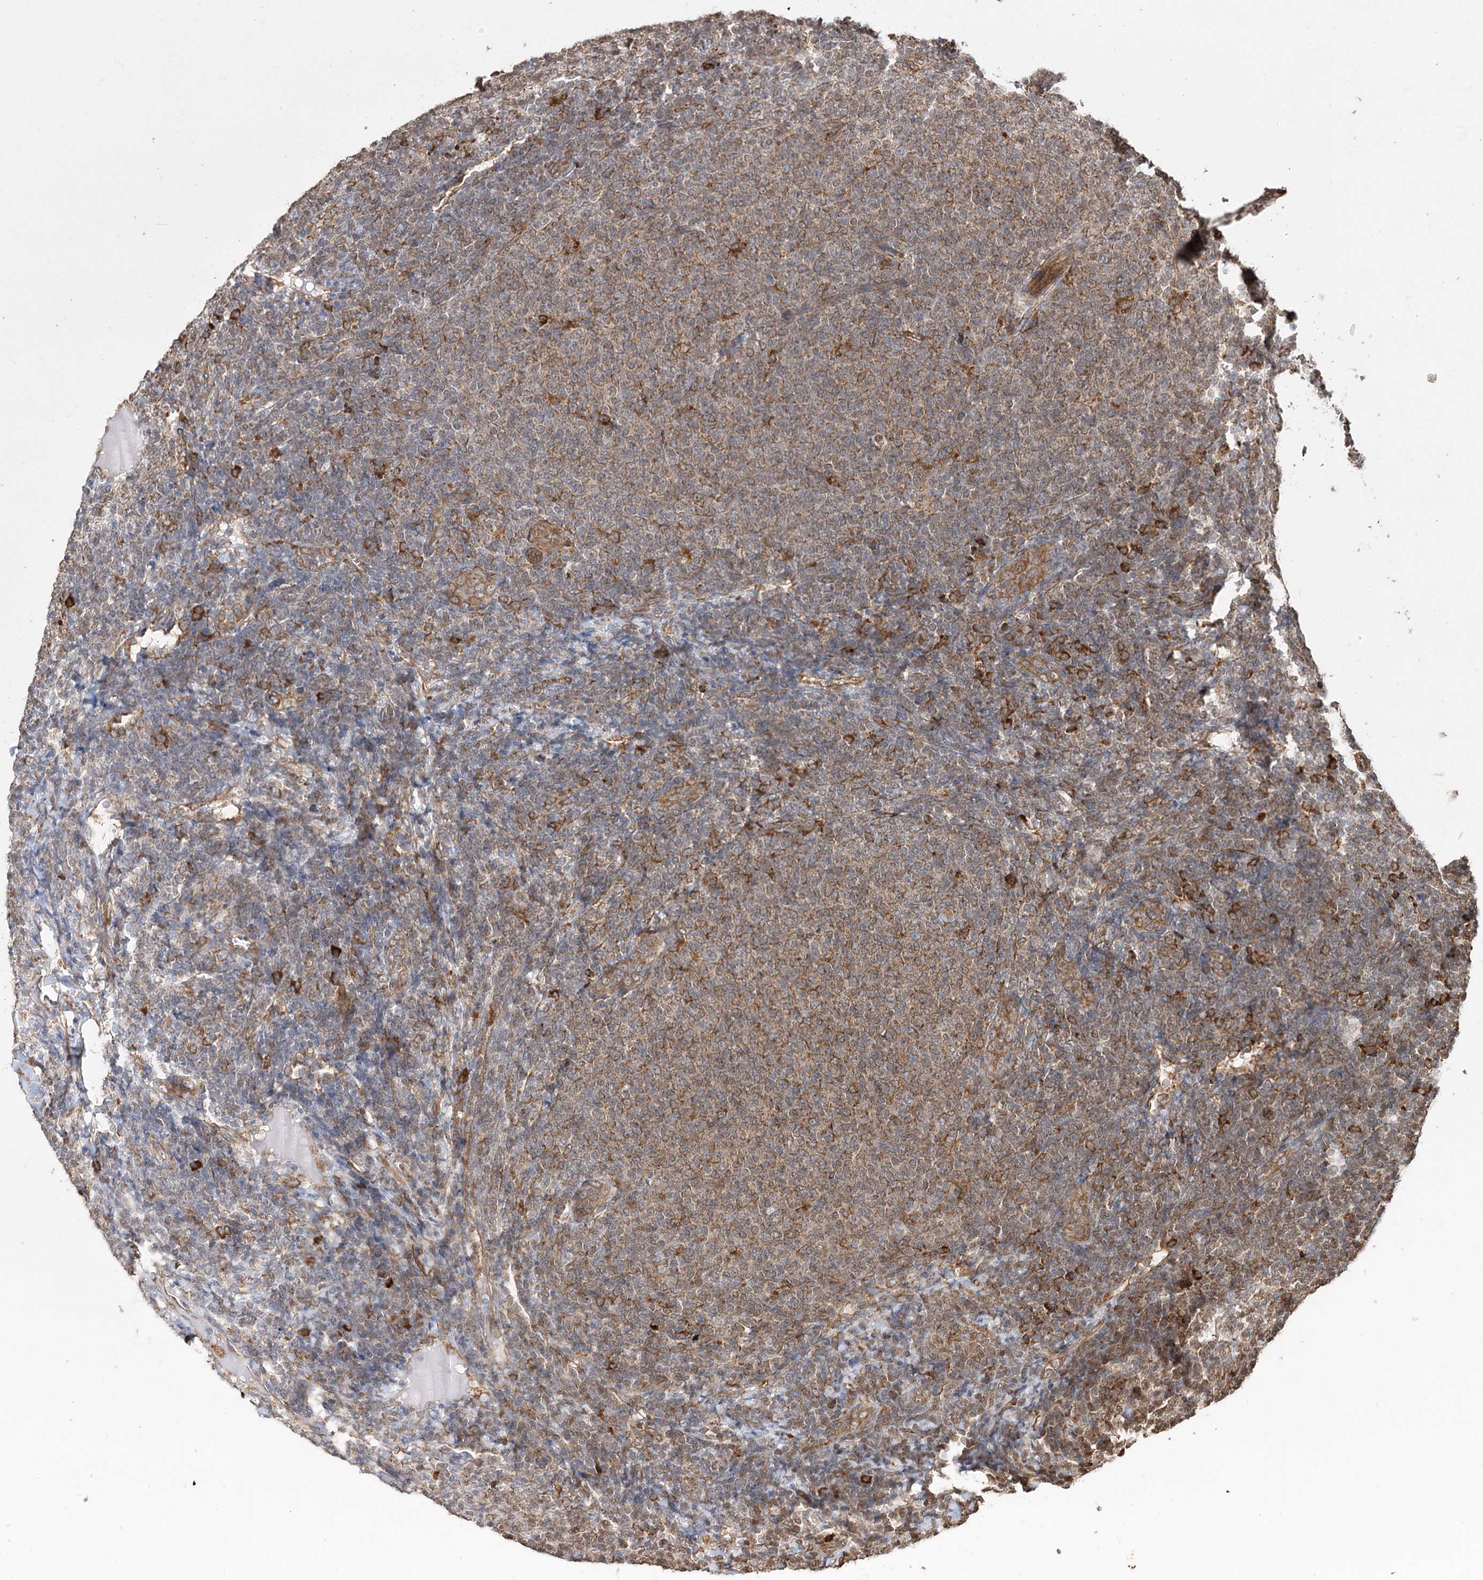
{"staining": {"intensity": "weak", "quantity": ">75%", "location": "cytoplasmic/membranous"}, "tissue": "lymphoma", "cell_type": "Tumor cells", "image_type": "cancer", "snomed": [{"axis": "morphology", "description": "Malignant lymphoma, non-Hodgkin's type, Low grade"}, {"axis": "topography", "description": "Lymph node"}], "caption": "Approximately >75% of tumor cells in human lymphoma demonstrate weak cytoplasmic/membranous protein staining as visualized by brown immunohistochemical staining.", "gene": "DNAJB14", "patient": {"sex": "male", "age": 66}}